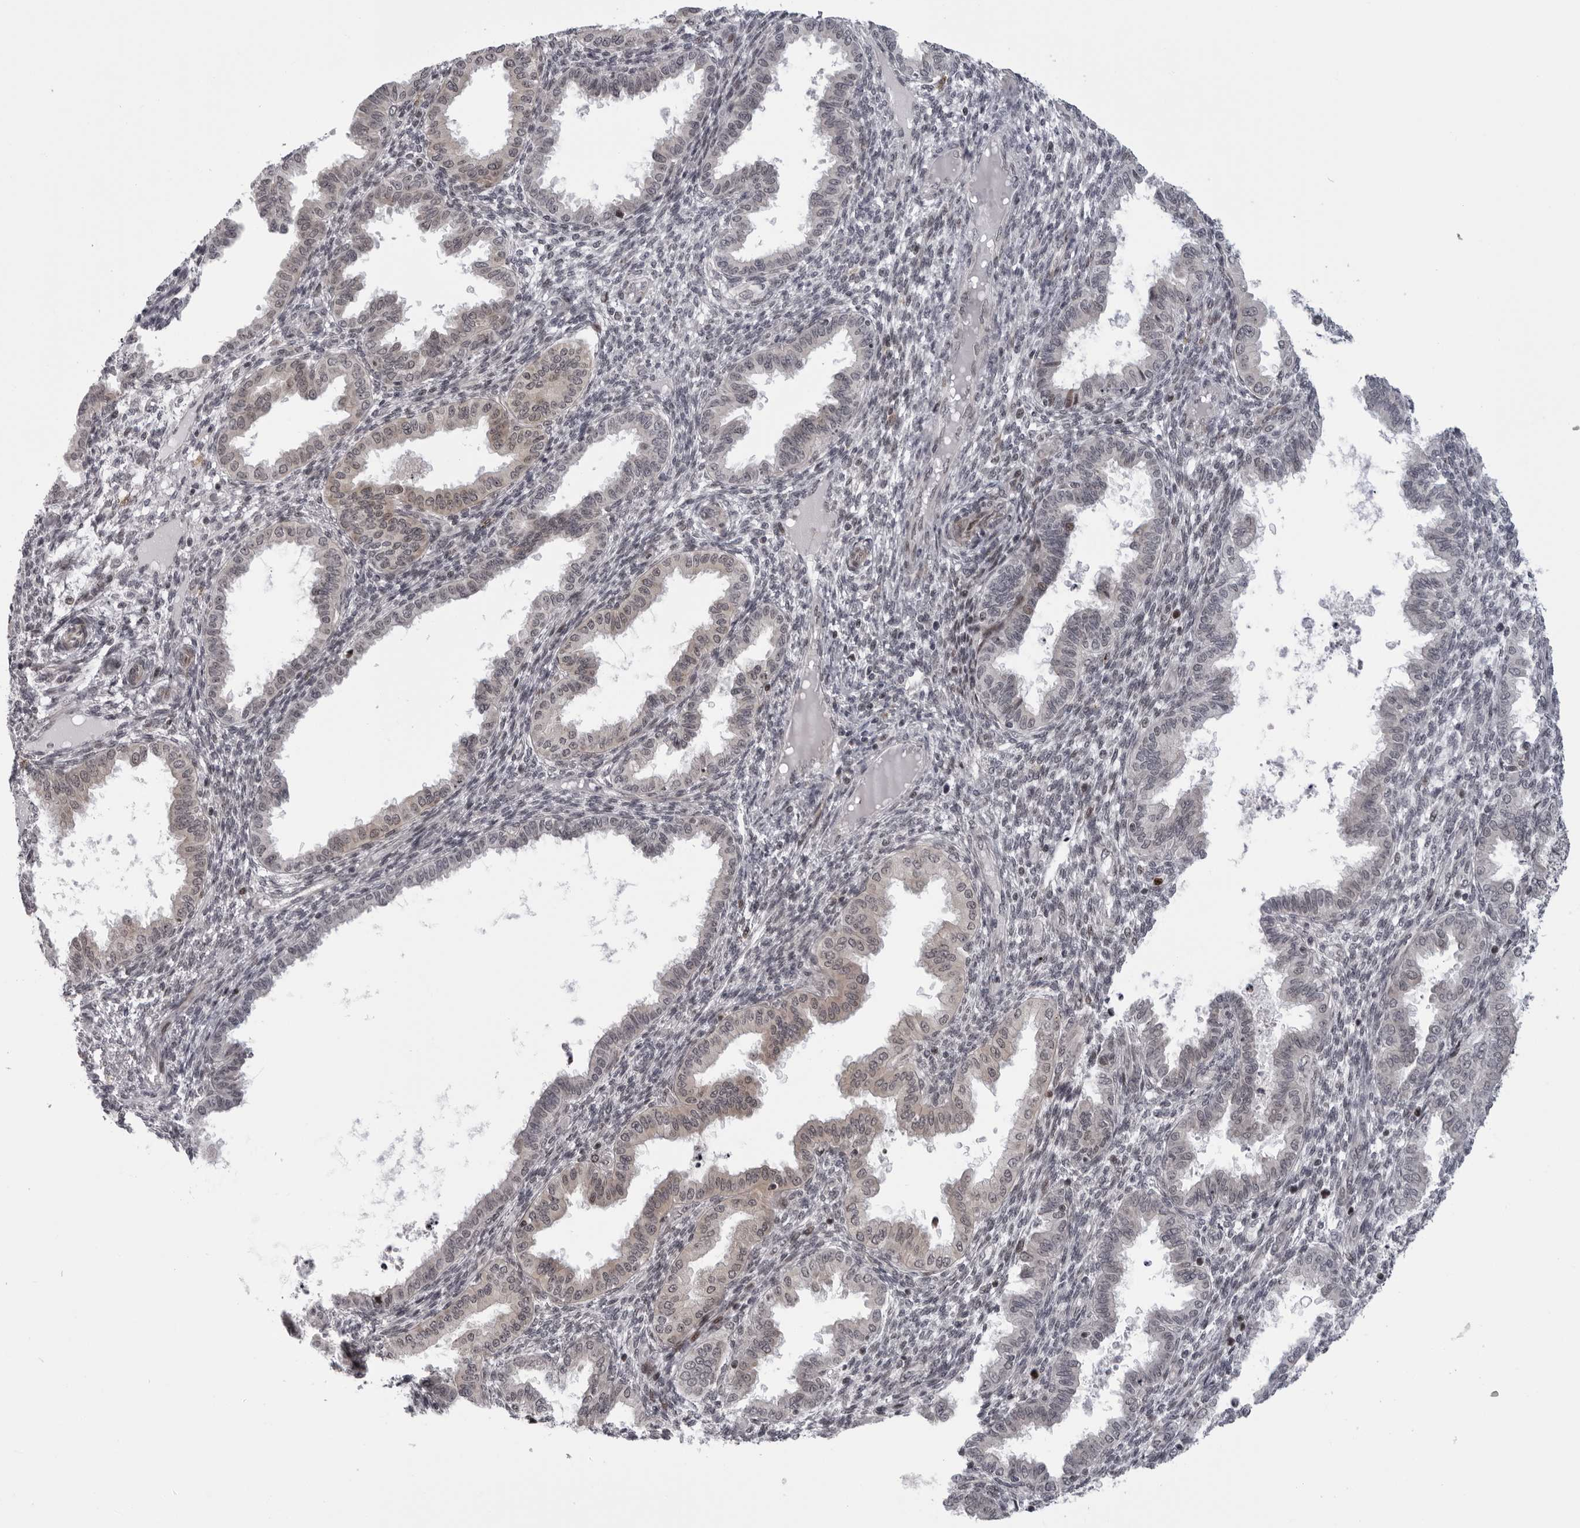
{"staining": {"intensity": "weak", "quantity": "<25%", "location": "nuclear"}, "tissue": "endometrium", "cell_type": "Cells in endometrial stroma", "image_type": "normal", "snomed": [{"axis": "morphology", "description": "Normal tissue, NOS"}, {"axis": "topography", "description": "Endometrium"}], "caption": "This is an IHC histopathology image of benign endometrium. There is no expression in cells in endometrial stroma.", "gene": "GCSAML", "patient": {"sex": "female", "age": 33}}